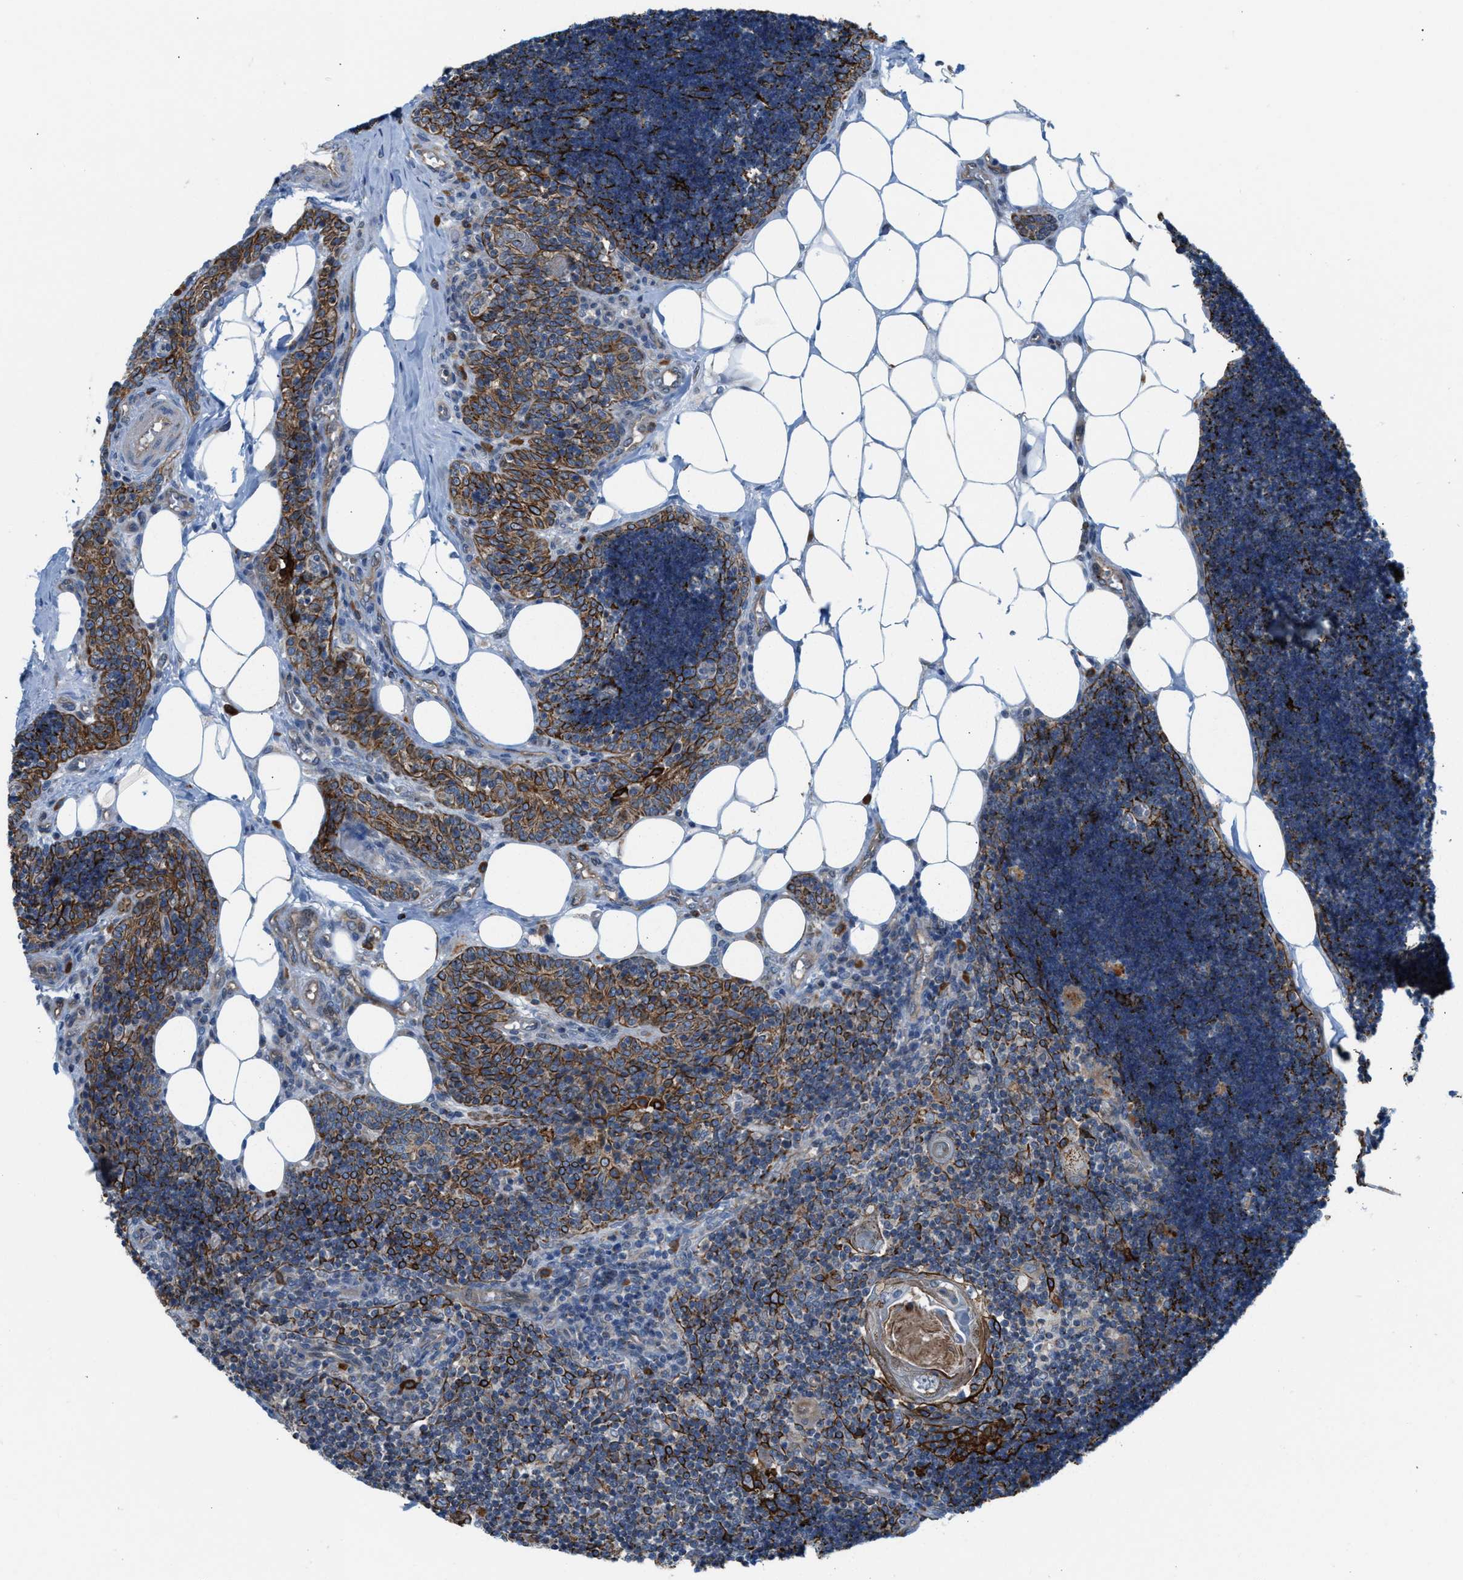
{"staining": {"intensity": "moderate", "quantity": "<25%", "location": "cytoplasmic/membranous"}, "tissue": "lymph node", "cell_type": "Non-germinal center cells", "image_type": "normal", "snomed": [{"axis": "morphology", "description": "Normal tissue, NOS"}, {"axis": "topography", "description": "Lymph node"}], "caption": "Approximately <25% of non-germinal center cells in normal lymph node demonstrate moderate cytoplasmic/membranous protein expression as visualized by brown immunohistochemical staining.", "gene": "PDCL", "patient": {"sex": "male", "age": 33}}